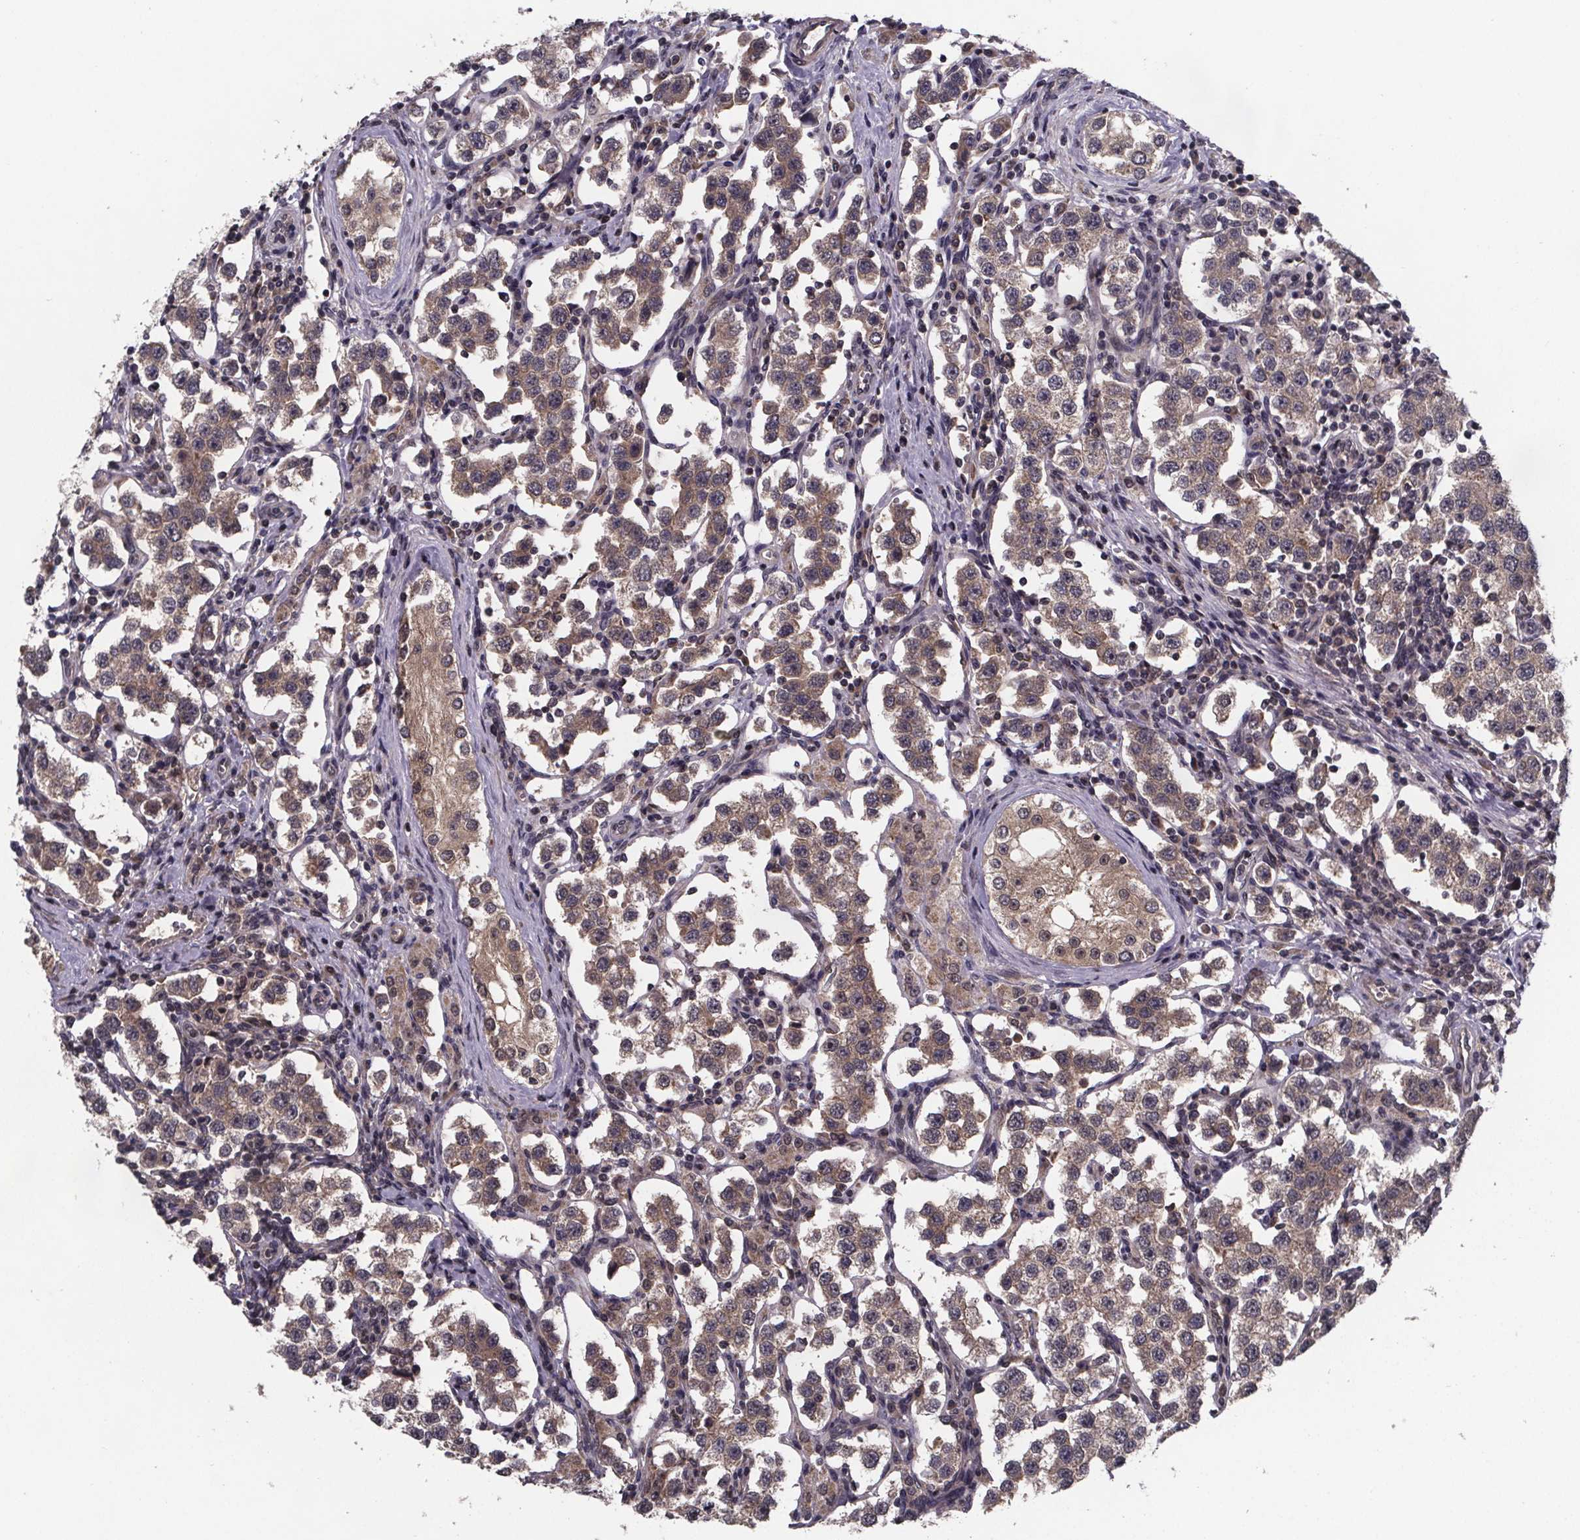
{"staining": {"intensity": "weak", "quantity": ">75%", "location": "cytoplasmic/membranous"}, "tissue": "testis cancer", "cell_type": "Tumor cells", "image_type": "cancer", "snomed": [{"axis": "morphology", "description": "Seminoma, NOS"}, {"axis": "topography", "description": "Testis"}], "caption": "Human seminoma (testis) stained with a brown dye displays weak cytoplasmic/membranous positive staining in approximately >75% of tumor cells.", "gene": "FN3KRP", "patient": {"sex": "male", "age": 37}}